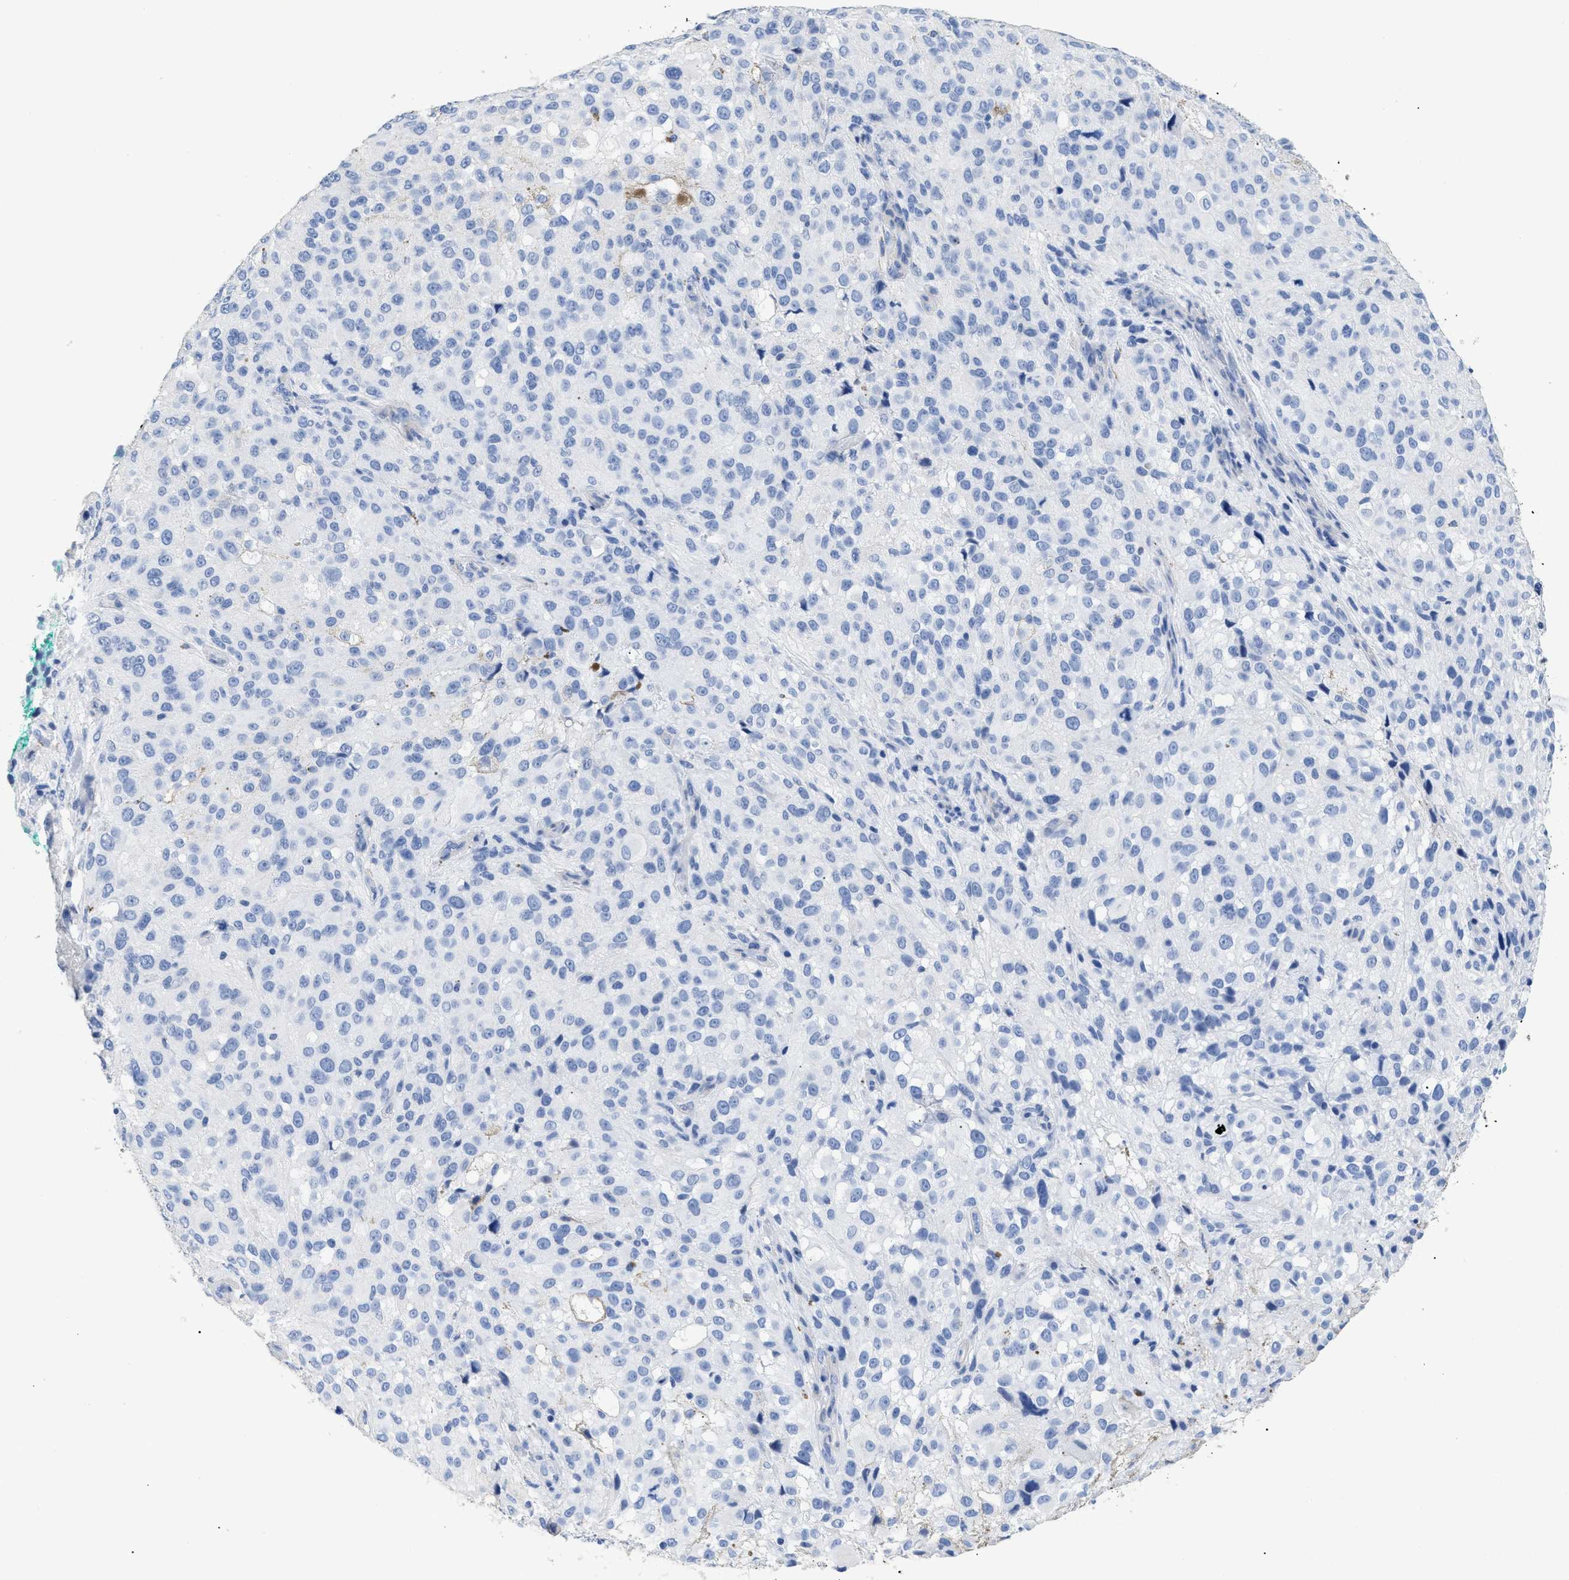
{"staining": {"intensity": "negative", "quantity": "none", "location": "none"}, "tissue": "melanoma", "cell_type": "Tumor cells", "image_type": "cancer", "snomed": [{"axis": "morphology", "description": "Necrosis, NOS"}, {"axis": "morphology", "description": "Malignant melanoma, NOS"}, {"axis": "topography", "description": "Skin"}], "caption": "Immunohistochemical staining of human melanoma exhibits no significant expression in tumor cells. (Brightfield microscopy of DAB (3,3'-diaminobenzidine) IHC at high magnification).", "gene": "DLC1", "patient": {"sex": "female", "age": 87}}